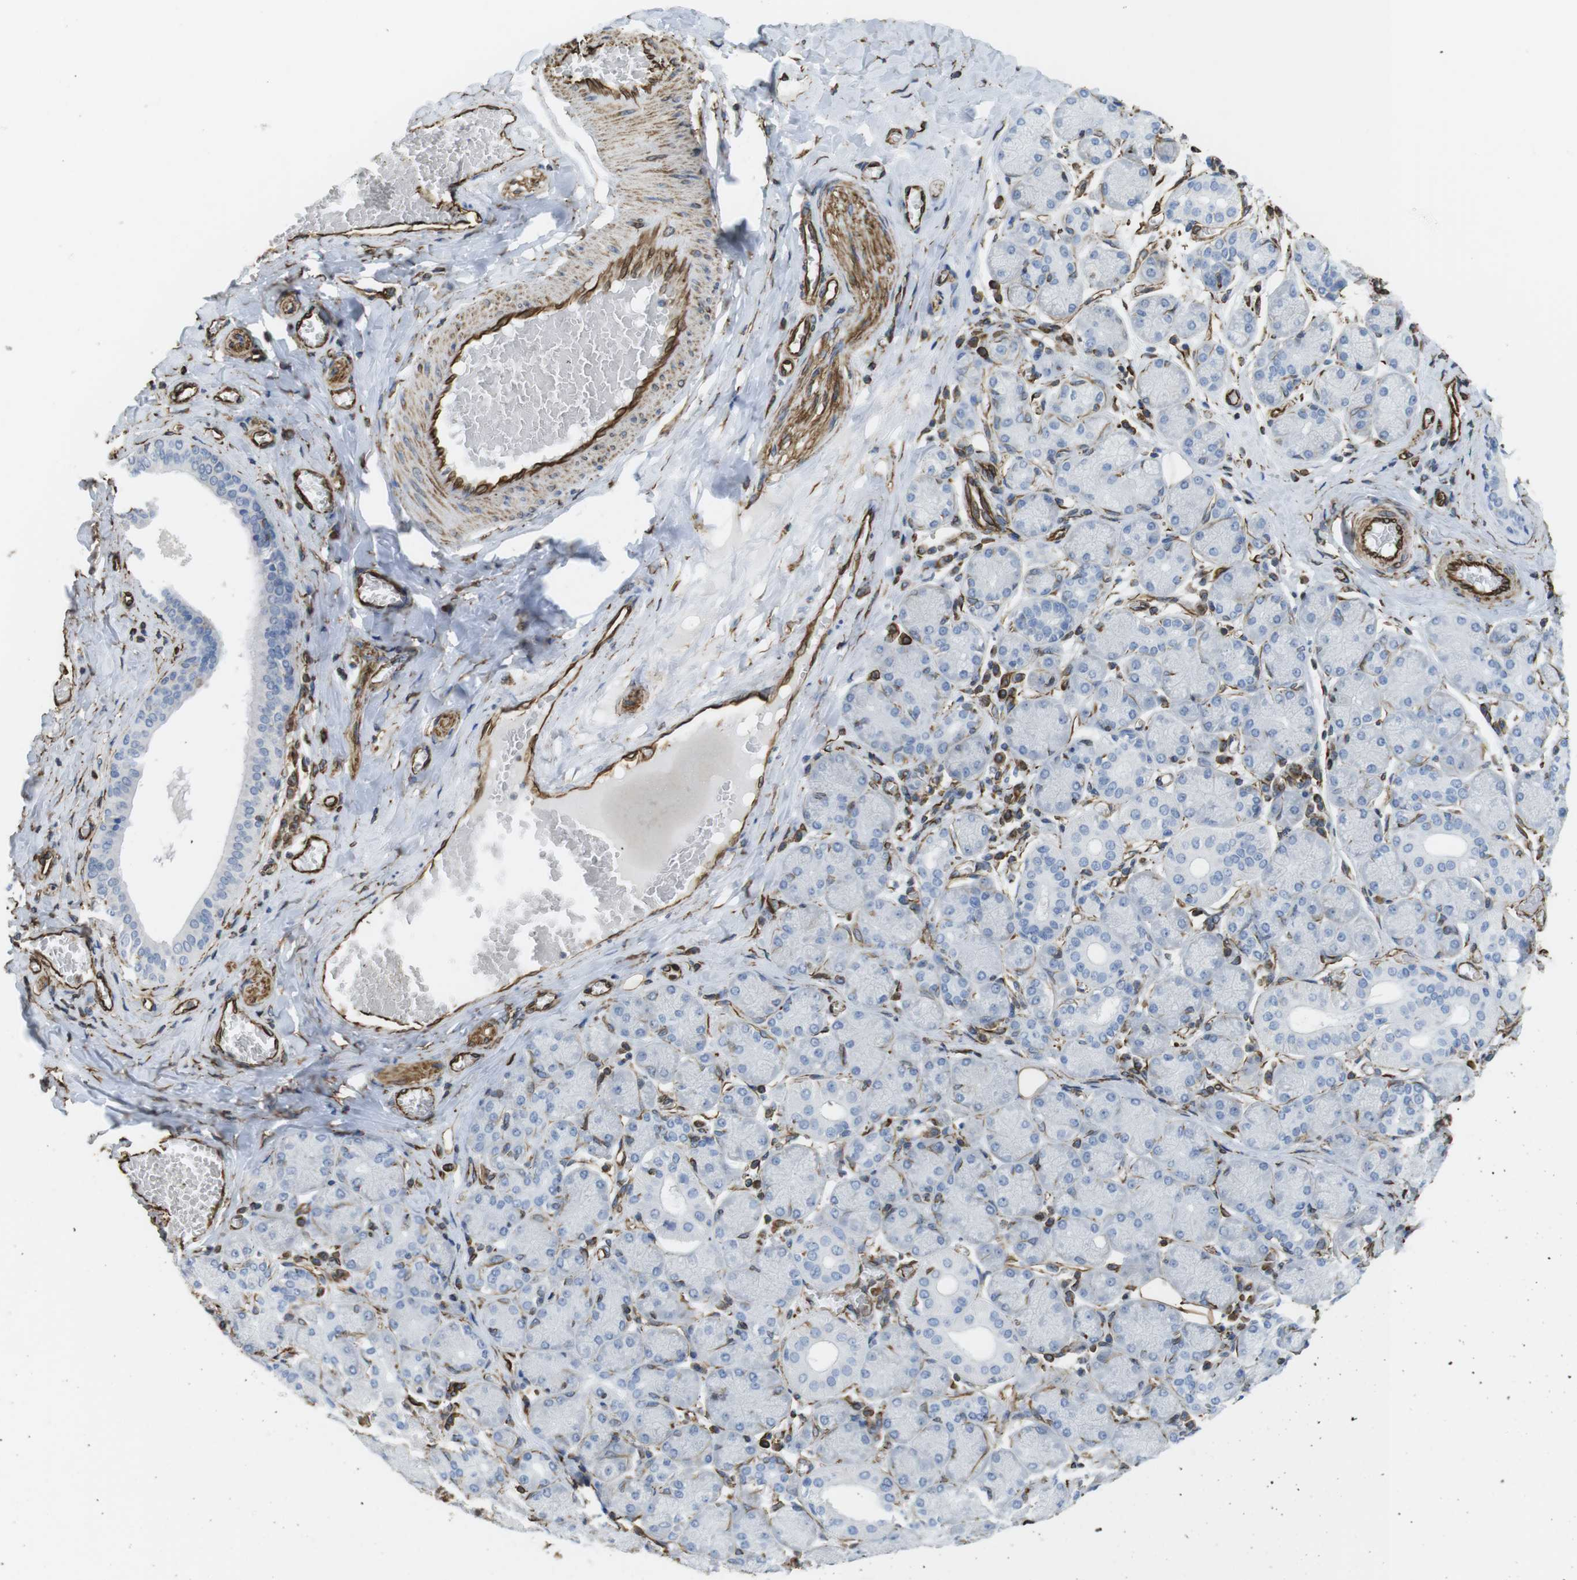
{"staining": {"intensity": "negative", "quantity": "none", "location": "none"}, "tissue": "salivary gland", "cell_type": "Glandular cells", "image_type": "normal", "snomed": [{"axis": "morphology", "description": "Normal tissue, NOS"}, {"axis": "topography", "description": "Salivary gland"}], "caption": "Immunohistochemical staining of unremarkable human salivary gland shows no significant expression in glandular cells. Brightfield microscopy of immunohistochemistry stained with DAB (3,3'-diaminobenzidine) (brown) and hematoxylin (blue), captured at high magnification.", "gene": "RALGPS1", "patient": {"sex": "female", "age": 24}}